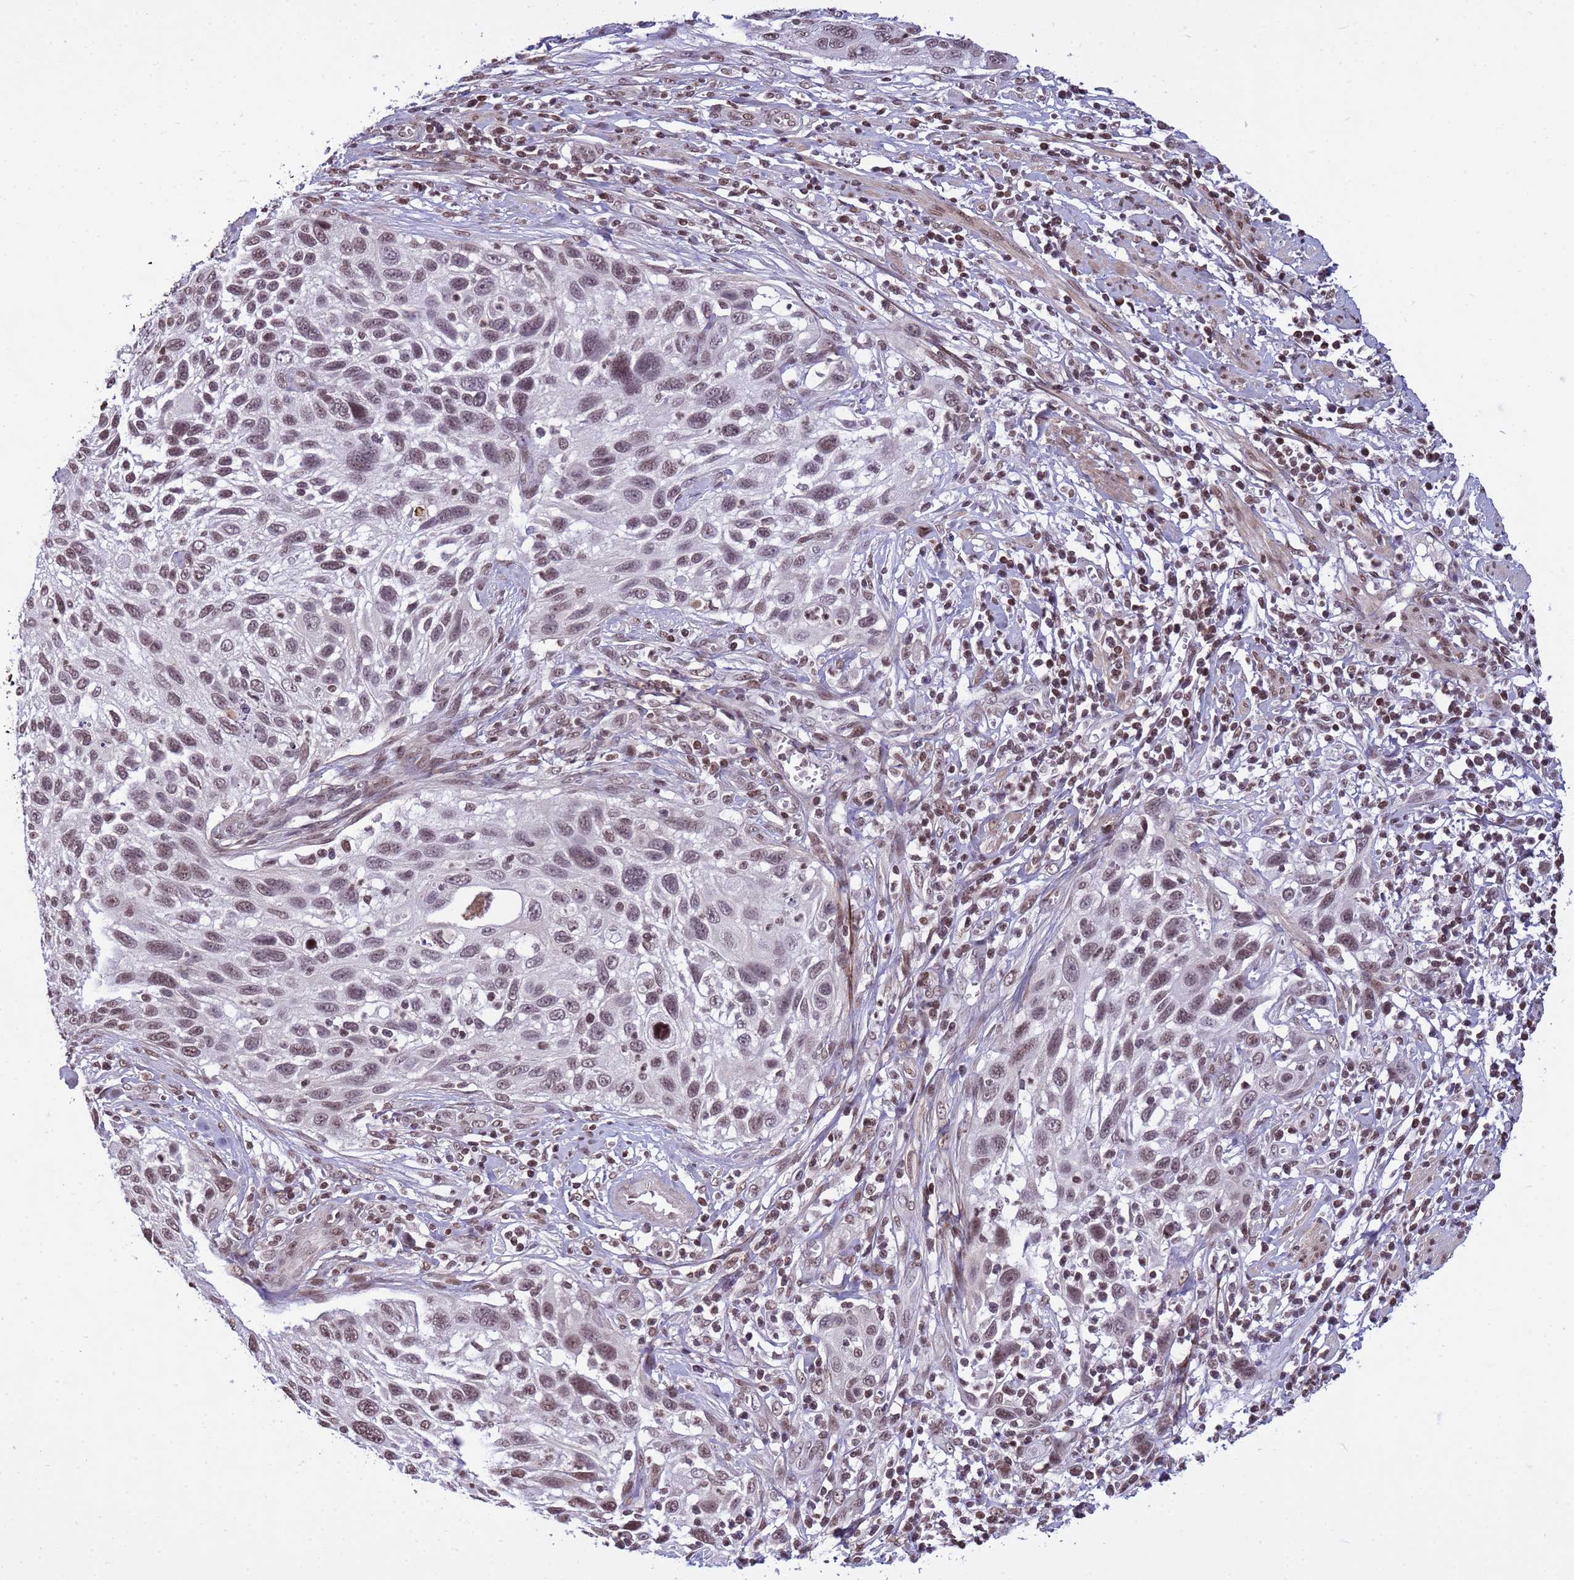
{"staining": {"intensity": "moderate", "quantity": "<25%", "location": "nuclear"}, "tissue": "cervical cancer", "cell_type": "Tumor cells", "image_type": "cancer", "snomed": [{"axis": "morphology", "description": "Squamous cell carcinoma, NOS"}, {"axis": "topography", "description": "Cervix"}], "caption": "Protein staining of cervical cancer tissue reveals moderate nuclear positivity in about <25% of tumor cells.", "gene": "H3-3B", "patient": {"sex": "female", "age": 70}}